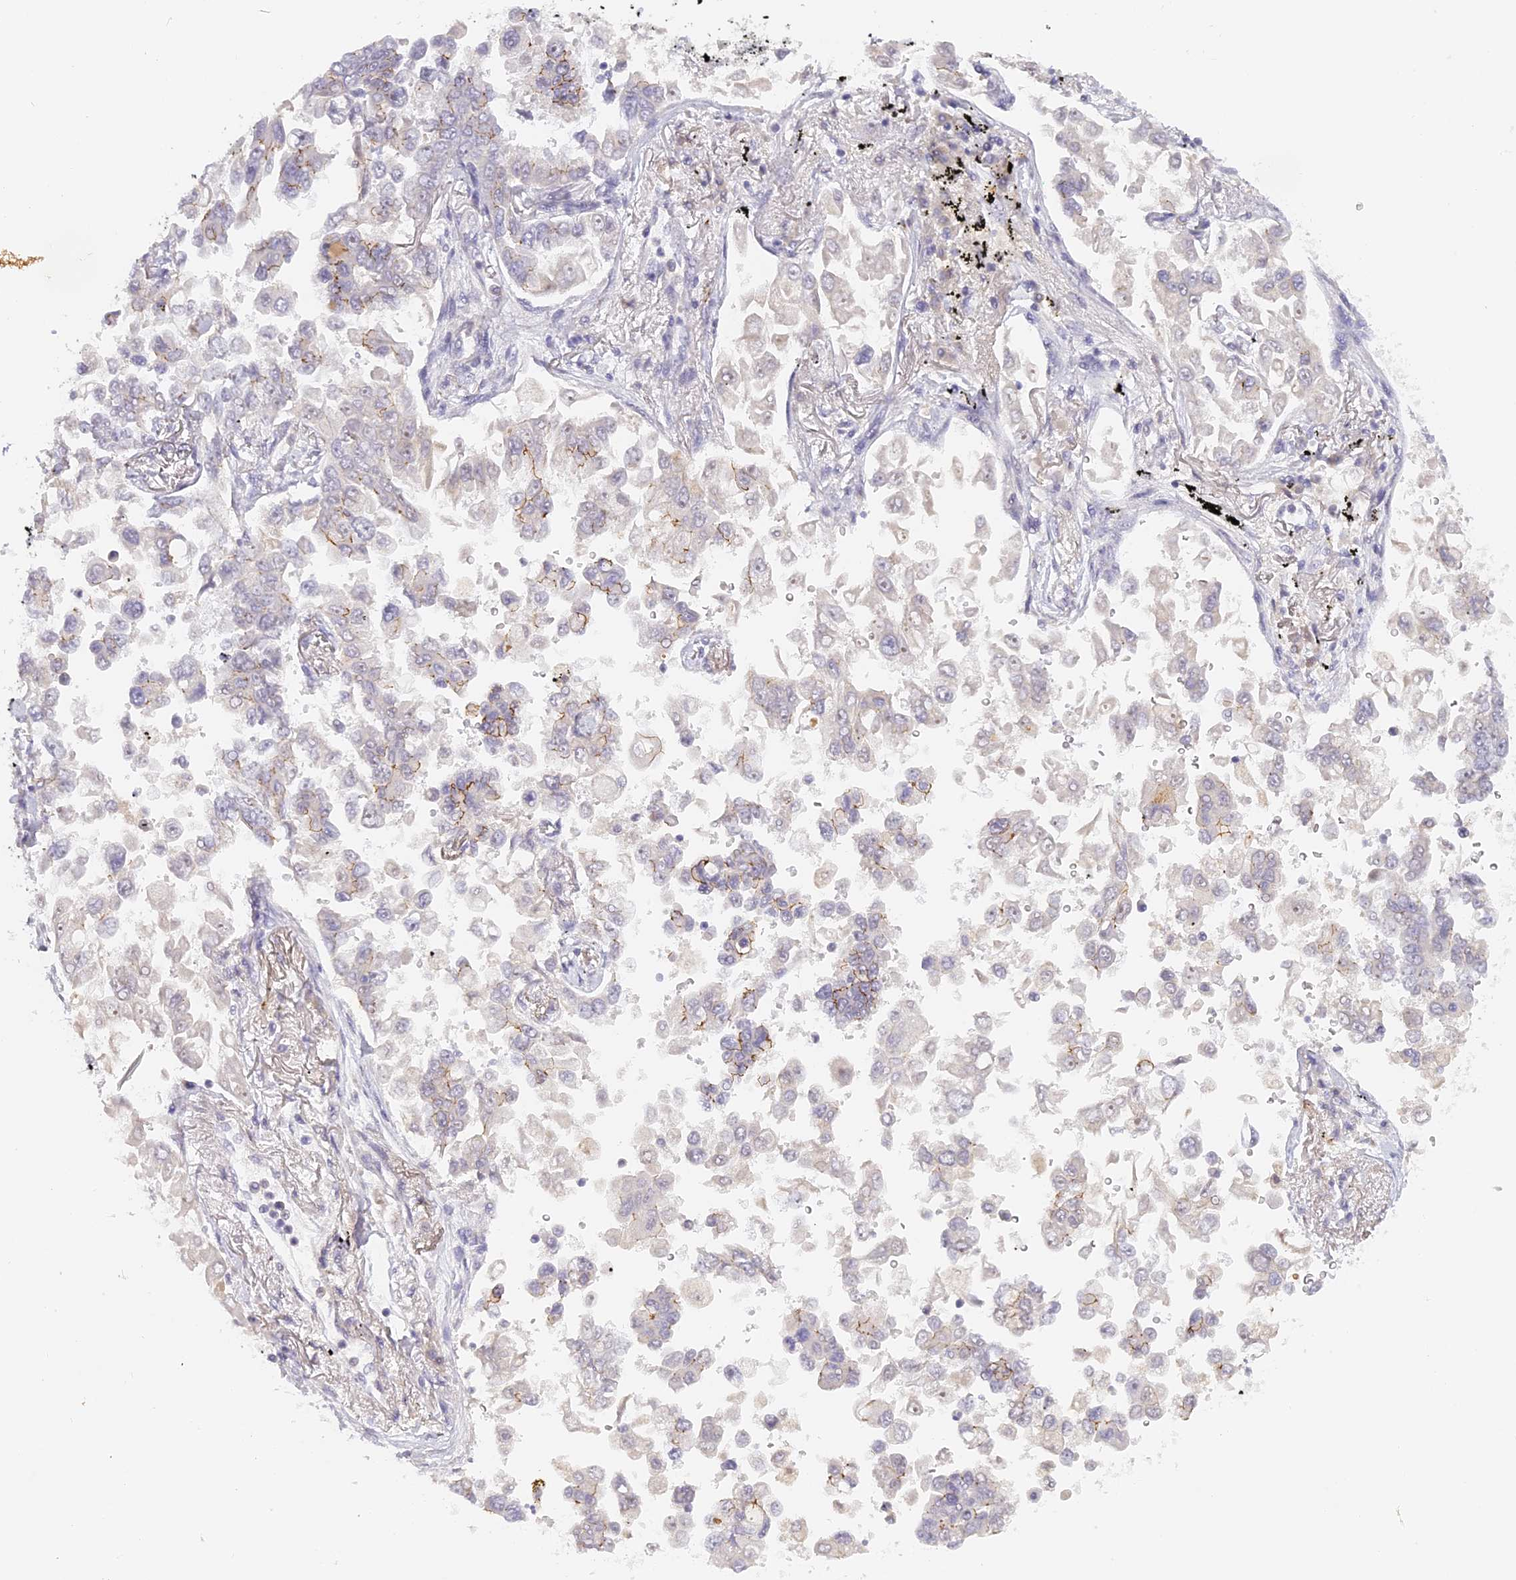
{"staining": {"intensity": "moderate", "quantity": "<25%", "location": "cytoplasmic/membranous"}, "tissue": "lung cancer", "cell_type": "Tumor cells", "image_type": "cancer", "snomed": [{"axis": "morphology", "description": "Adenocarcinoma, NOS"}, {"axis": "topography", "description": "Lung"}], "caption": "This is an image of IHC staining of lung cancer (adenocarcinoma), which shows moderate staining in the cytoplasmic/membranous of tumor cells.", "gene": "ELL3", "patient": {"sex": "female", "age": 67}}